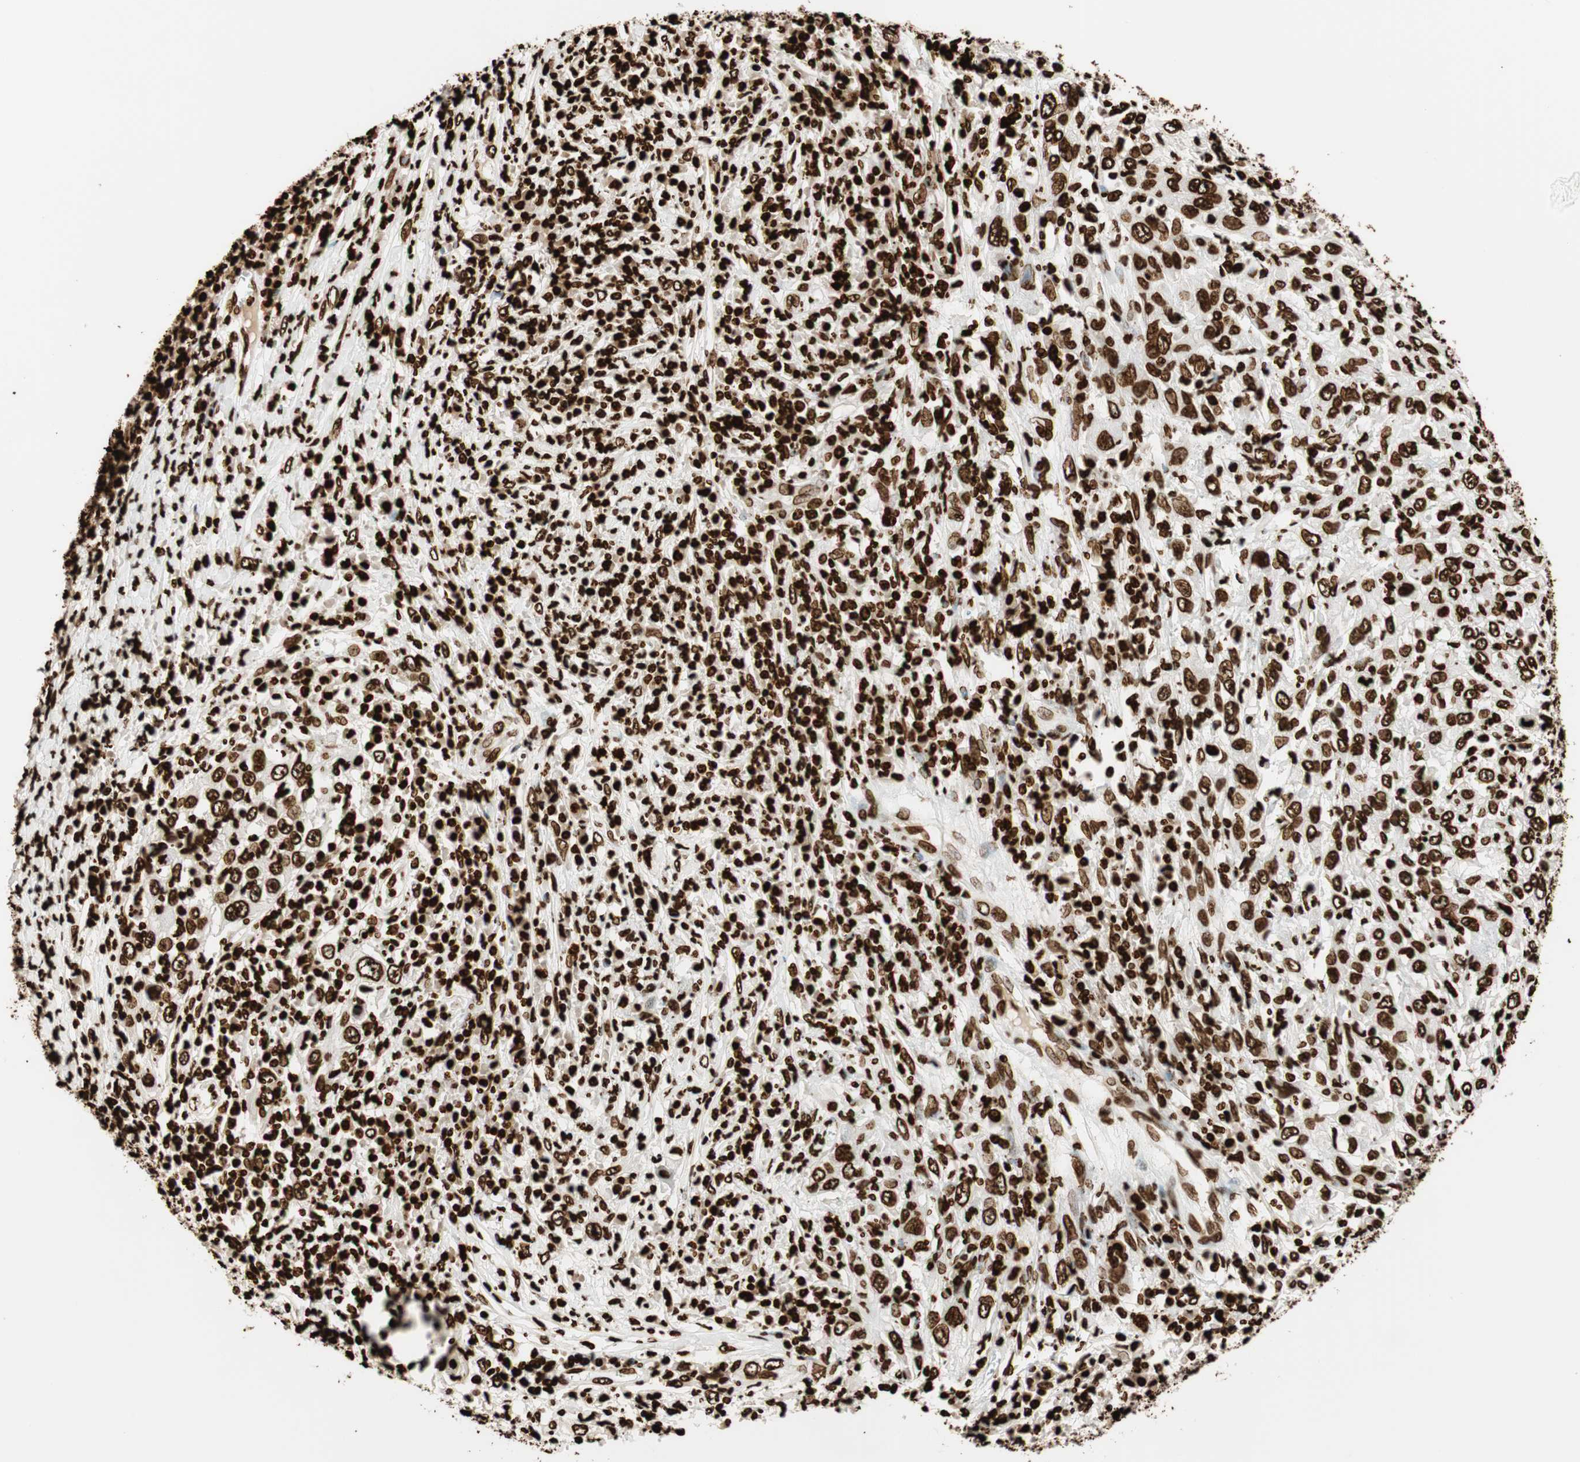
{"staining": {"intensity": "strong", "quantity": ">75%", "location": "nuclear"}, "tissue": "cervical cancer", "cell_type": "Tumor cells", "image_type": "cancer", "snomed": [{"axis": "morphology", "description": "Squamous cell carcinoma, NOS"}, {"axis": "topography", "description": "Cervix"}], "caption": "About >75% of tumor cells in squamous cell carcinoma (cervical) reveal strong nuclear protein staining as visualized by brown immunohistochemical staining.", "gene": "GLI2", "patient": {"sex": "female", "age": 46}}